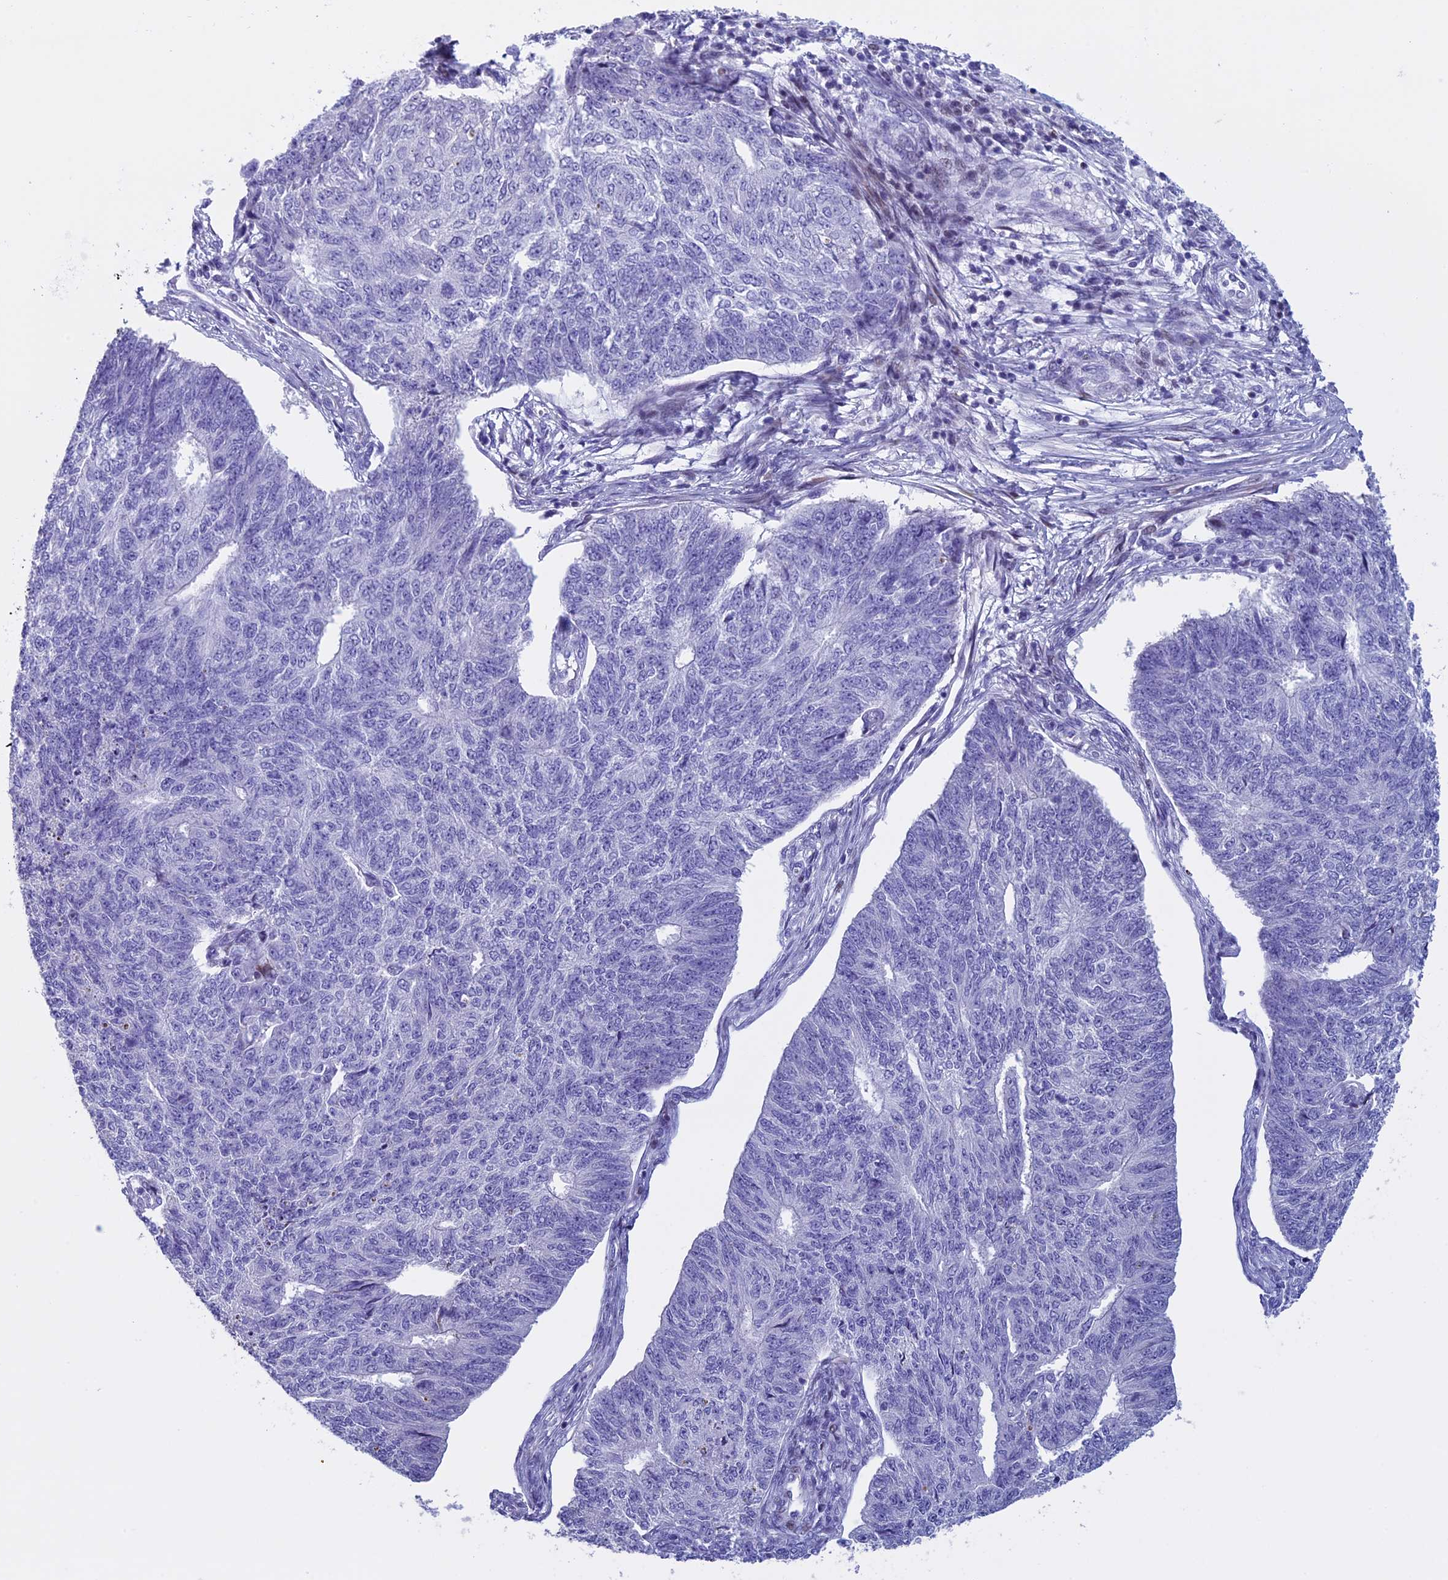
{"staining": {"intensity": "negative", "quantity": "none", "location": "none"}, "tissue": "endometrial cancer", "cell_type": "Tumor cells", "image_type": "cancer", "snomed": [{"axis": "morphology", "description": "Adenocarcinoma, NOS"}, {"axis": "topography", "description": "Endometrium"}], "caption": "Tumor cells show no significant expression in adenocarcinoma (endometrial).", "gene": "KCTD21", "patient": {"sex": "female", "age": 32}}